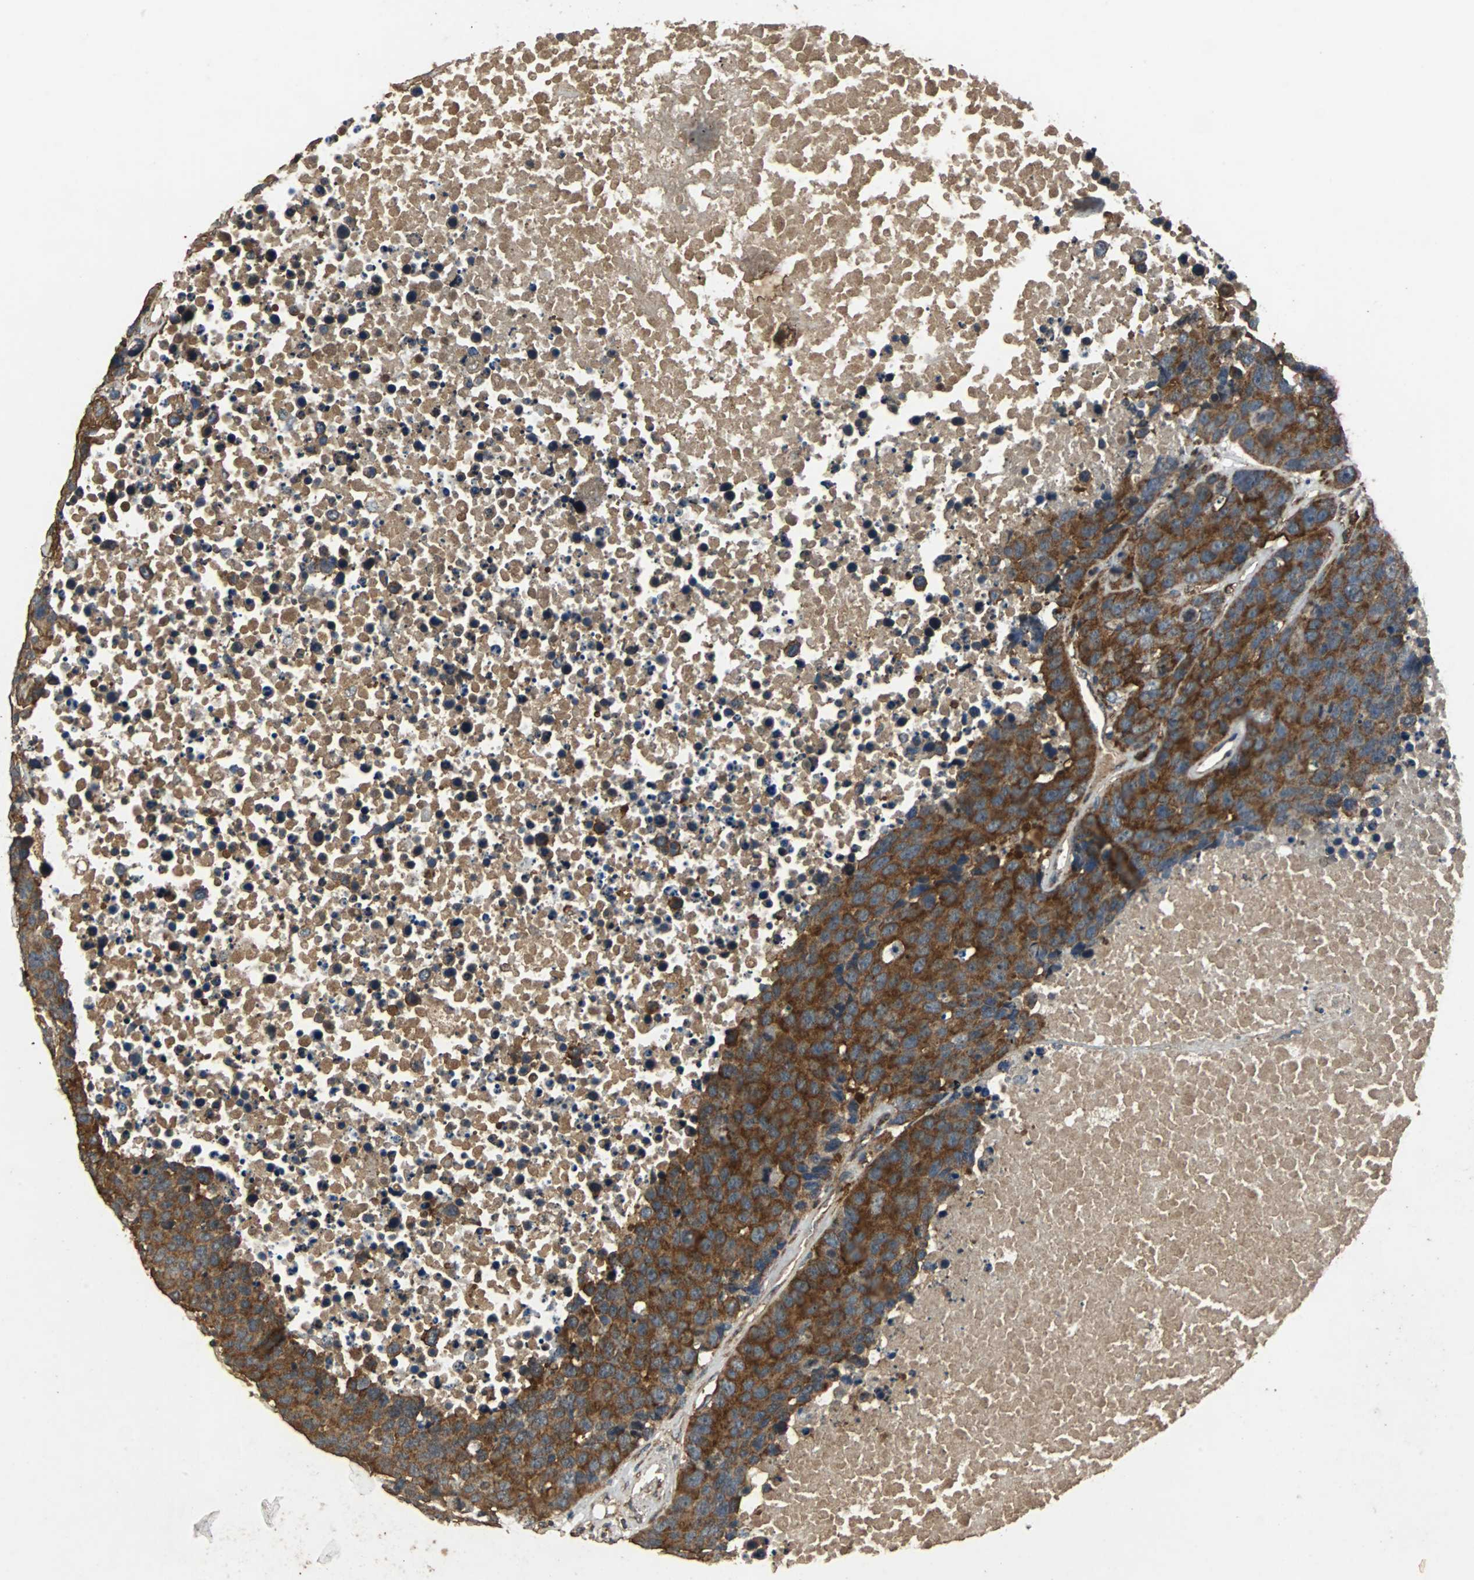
{"staining": {"intensity": "strong", "quantity": ">75%", "location": "cytoplasmic/membranous"}, "tissue": "carcinoid", "cell_type": "Tumor cells", "image_type": "cancer", "snomed": [{"axis": "morphology", "description": "Carcinoid, malignant, NOS"}, {"axis": "topography", "description": "Lung"}], "caption": "High-power microscopy captured an immunohistochemistry micrograph of malignant carcinoid, revealing strong cytoplasmic/membranous expression in approximately >75% of tumor cells.", "gene": "NAA10", "patient": {"sex": "male", "age": 60}}